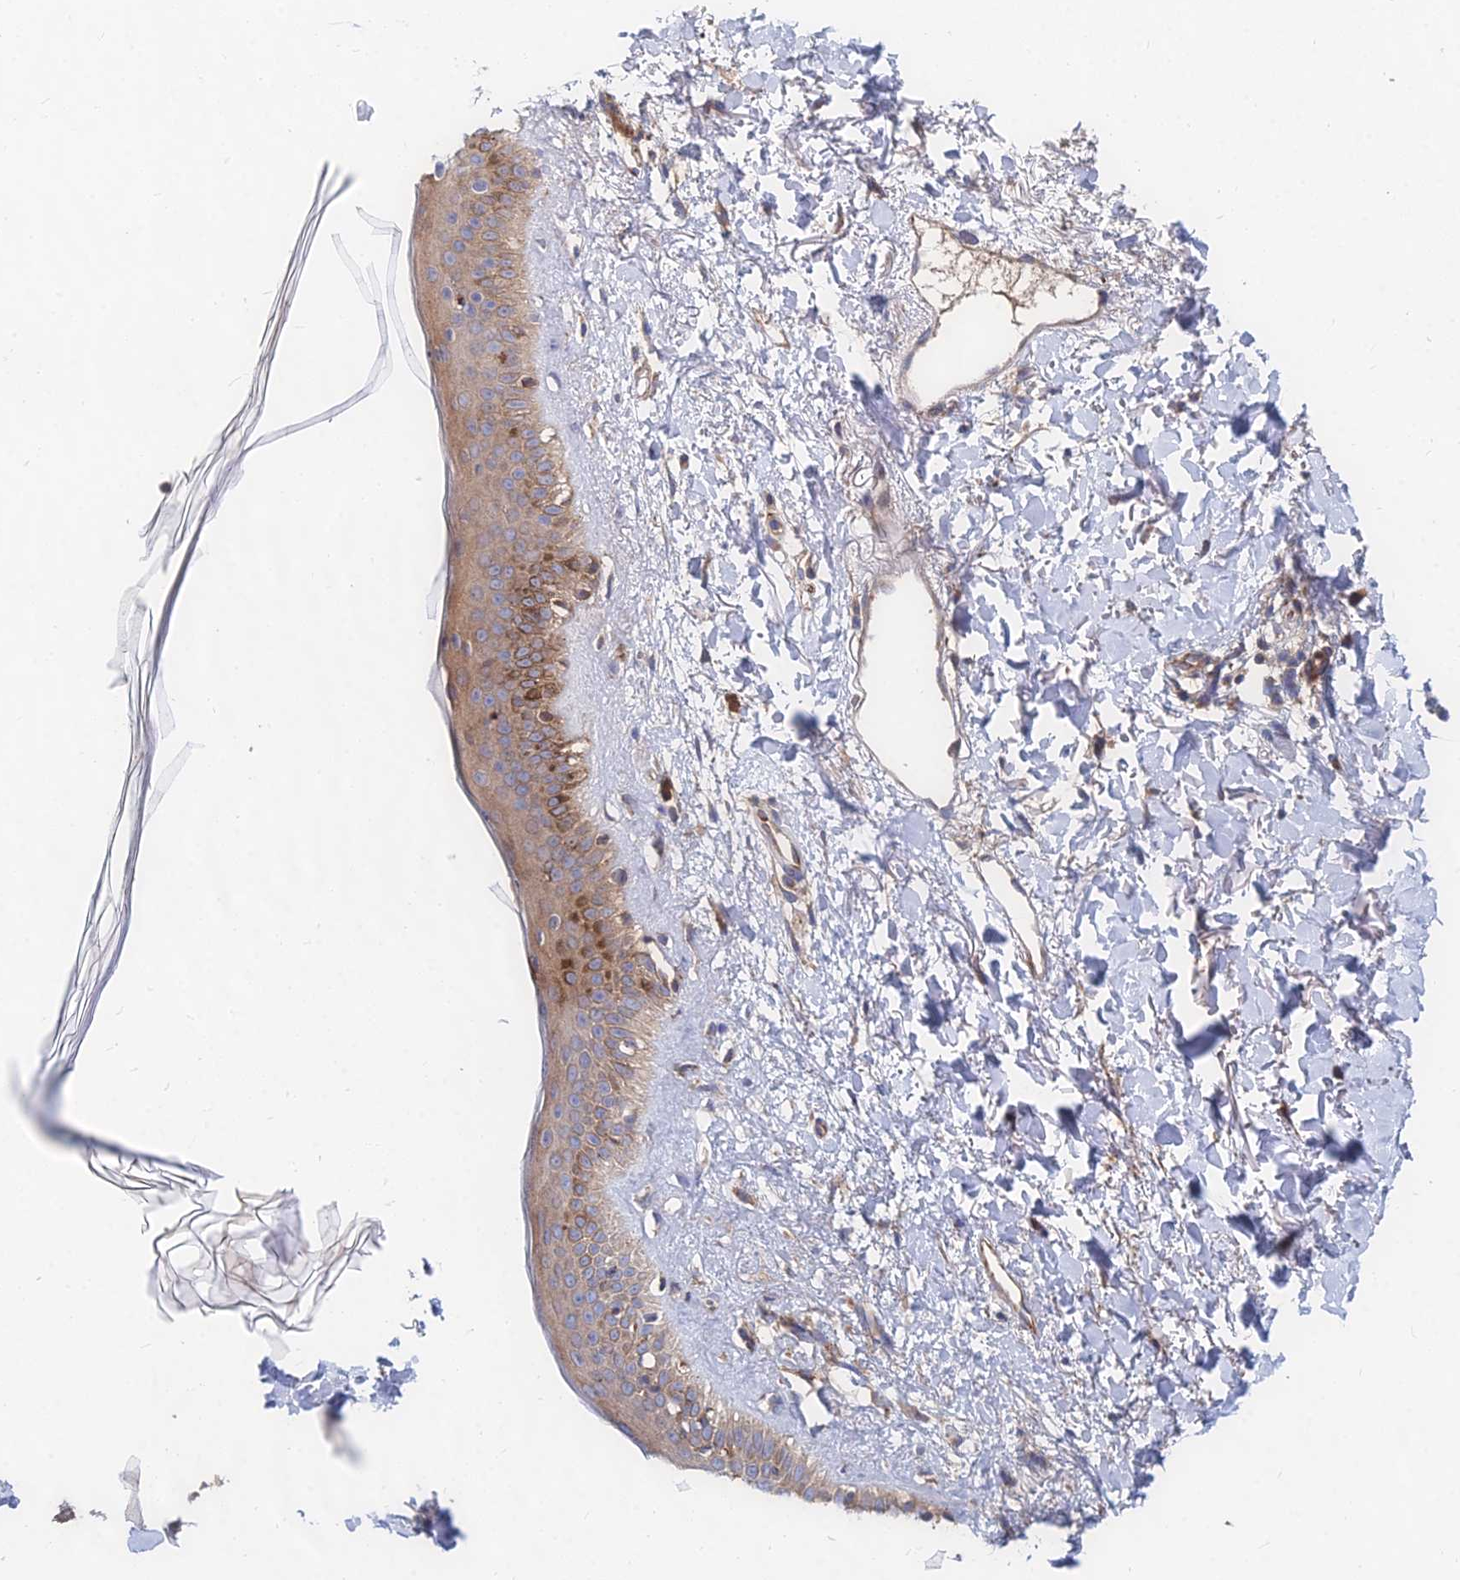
{"staining": {"intensity": "weak", "quantity": "<25%", "location": "cytoplasmic/membranous"}, "tissue": "skin", "cell_type": "Fibroblasts", "image_type": "normal", "snomed": [{"axis": "morphology", "description": "Normal tissue, NOS"}, {"axis": "topography", "description": "Skin"}], "caption": "IHC histopathology image of normal skin: human skin stained with DAB shows no significant protein positivity in fibroblasts.", "gene": "CCZ1B", "patient": {"sex": "female", "age": 58}}